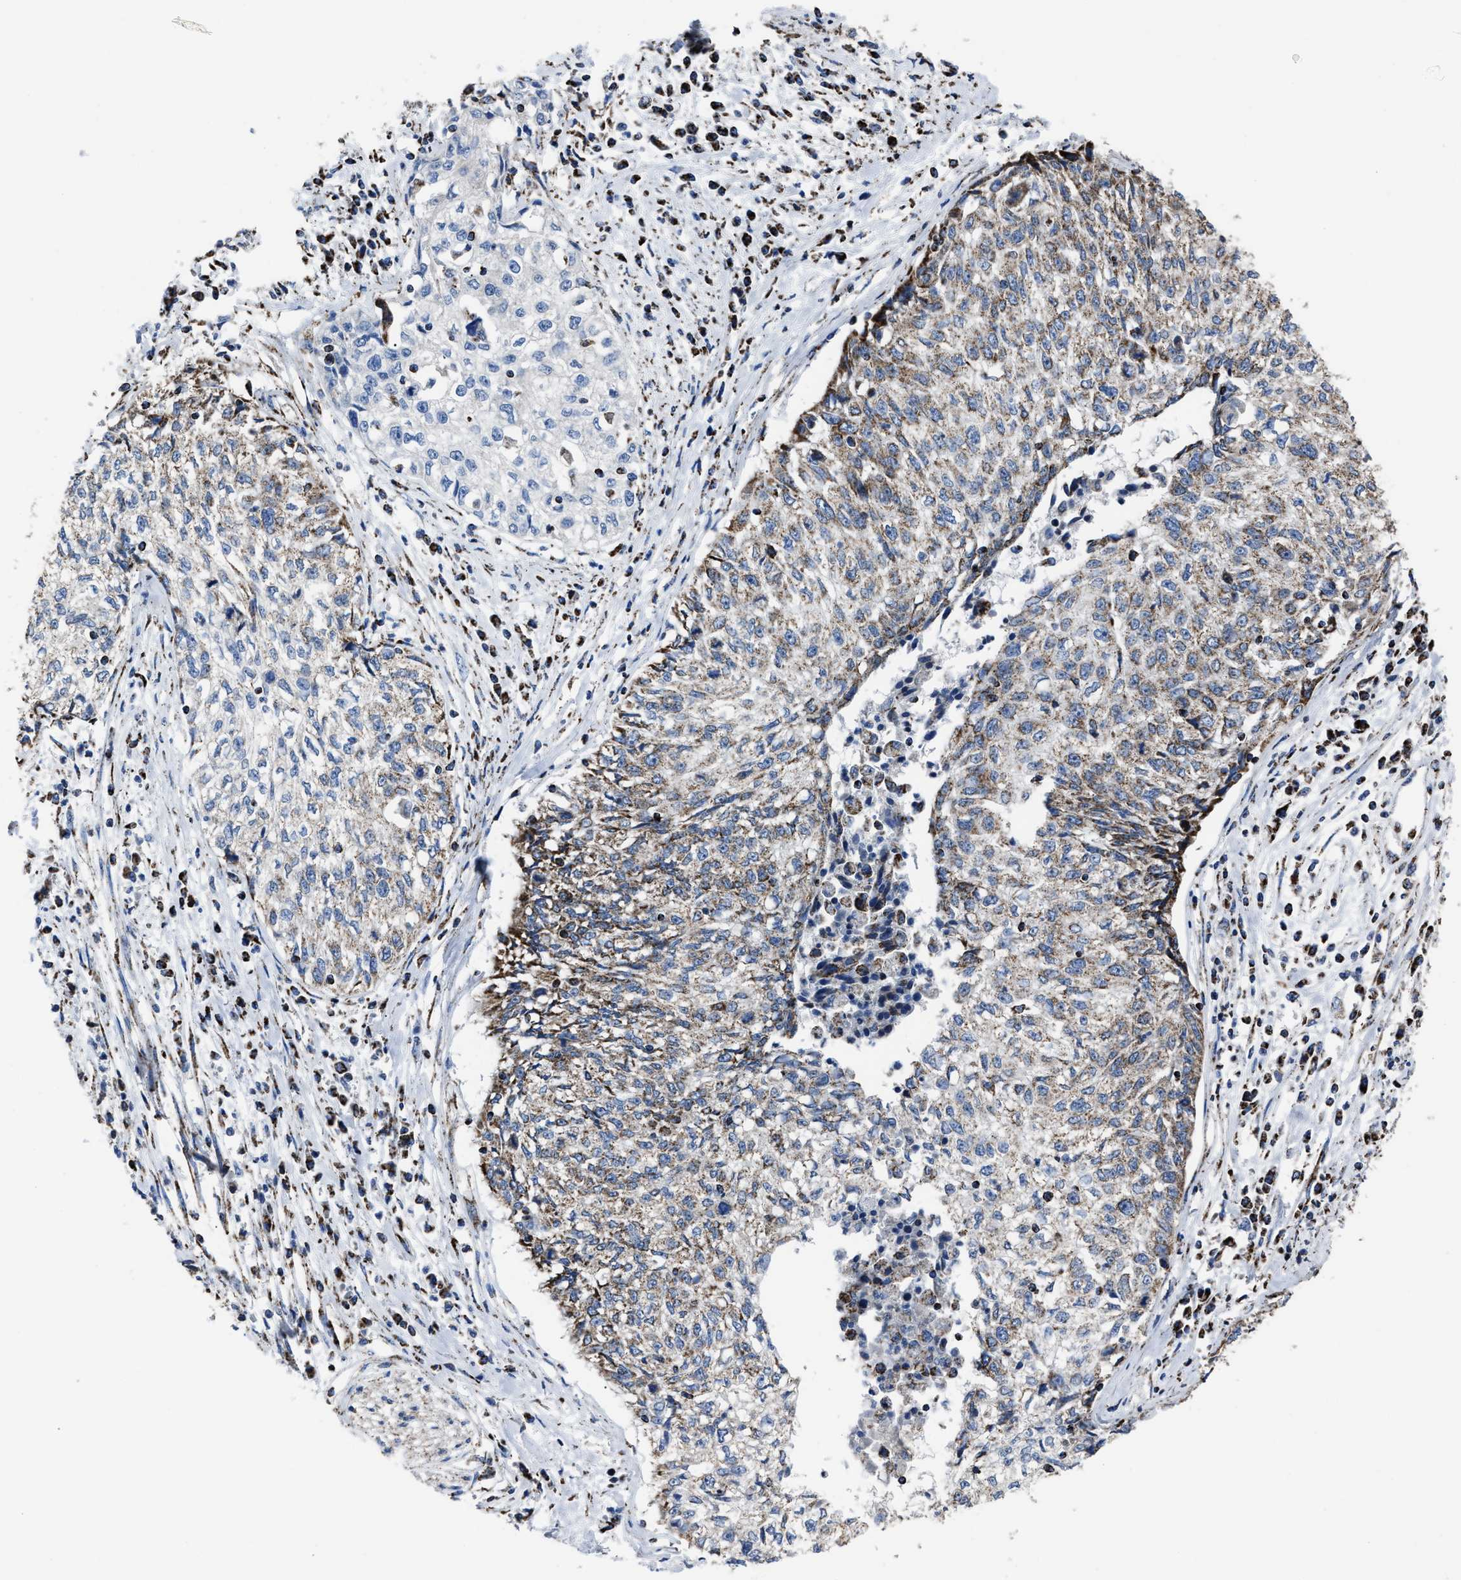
{"staining": {"intensity": "moderate", "quantity": ">75%", "location": "cytoplasmic/membranous"}, "tissue": "cervical cancer", "cell_type": "Tumor cells", "image_type": "cancer", "snomed": [{"axis": "morphology", "description": "Squamous cell carcinoma, NOS"}, {"axis": "topography", "description": "Cervix"}], "caption": "Human squamous cell carcinoma (cervical) stained with a protein marker exhibits moderate staining in tumor cells.", "gene": "NDUFV3", "patient": {"sex": "female", "age": 57}}